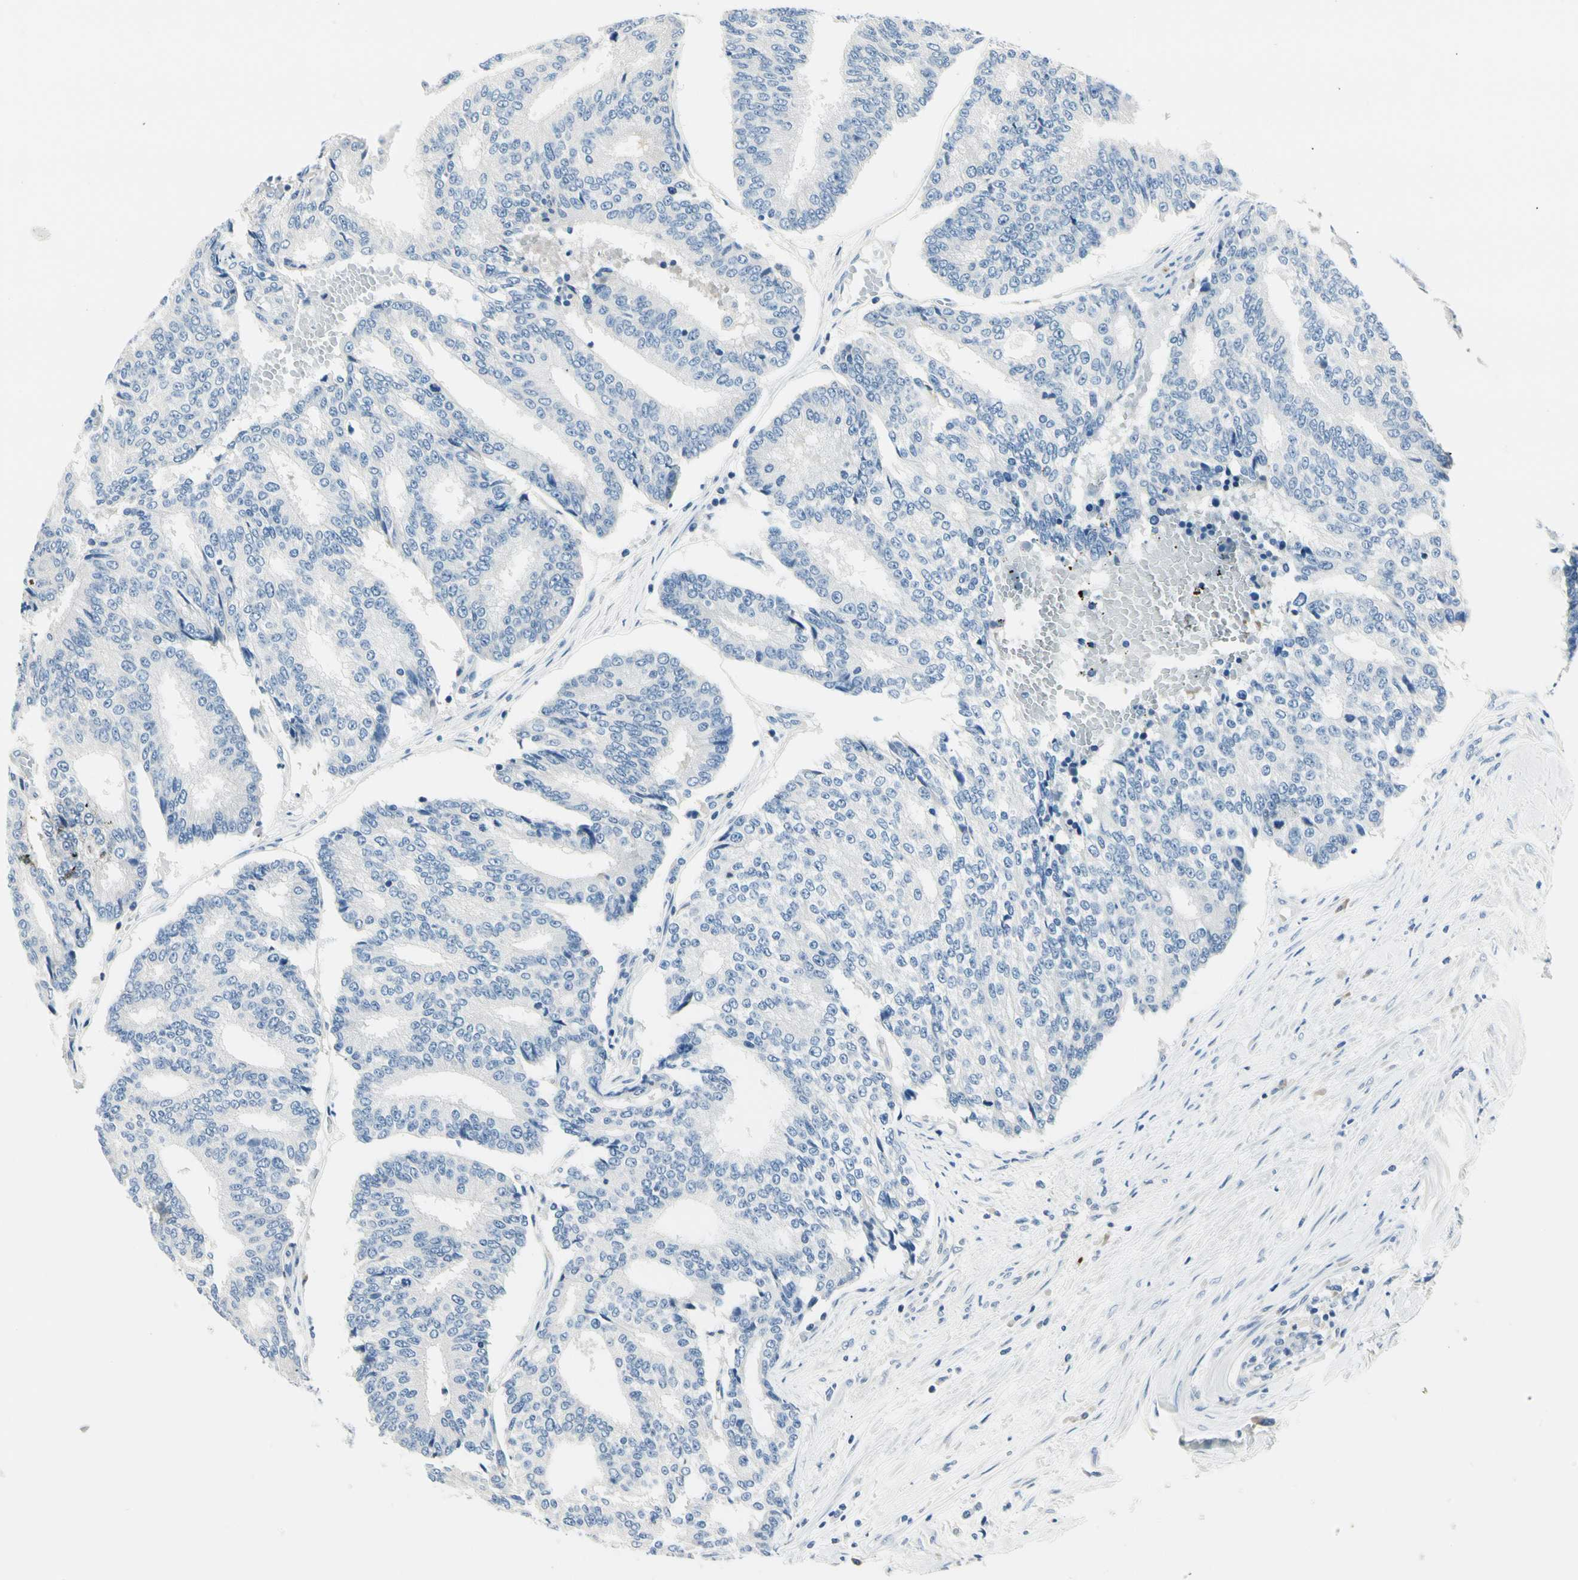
{"staining": {"intensity": "negative", "quantity": "none", "location": "none"}, "tissue": "prostate cancer", "cell_type": "Tumor cells", "image_type": "cancer", "snomed": [{"axis": "morphology", "description": "Adenocarcinoma, High grade"}, {"axis": "topography", "description": "Prostate"}], "caption": "The photomicrograph reveals no significant expression in tumor cells of high-grade adenocarcinoma (prostate). (DAB IHC visualized using brightfield microscopy, high magnification).", "gene": "TGFBR3", "patient": {"sex": "male", "age": 55}}